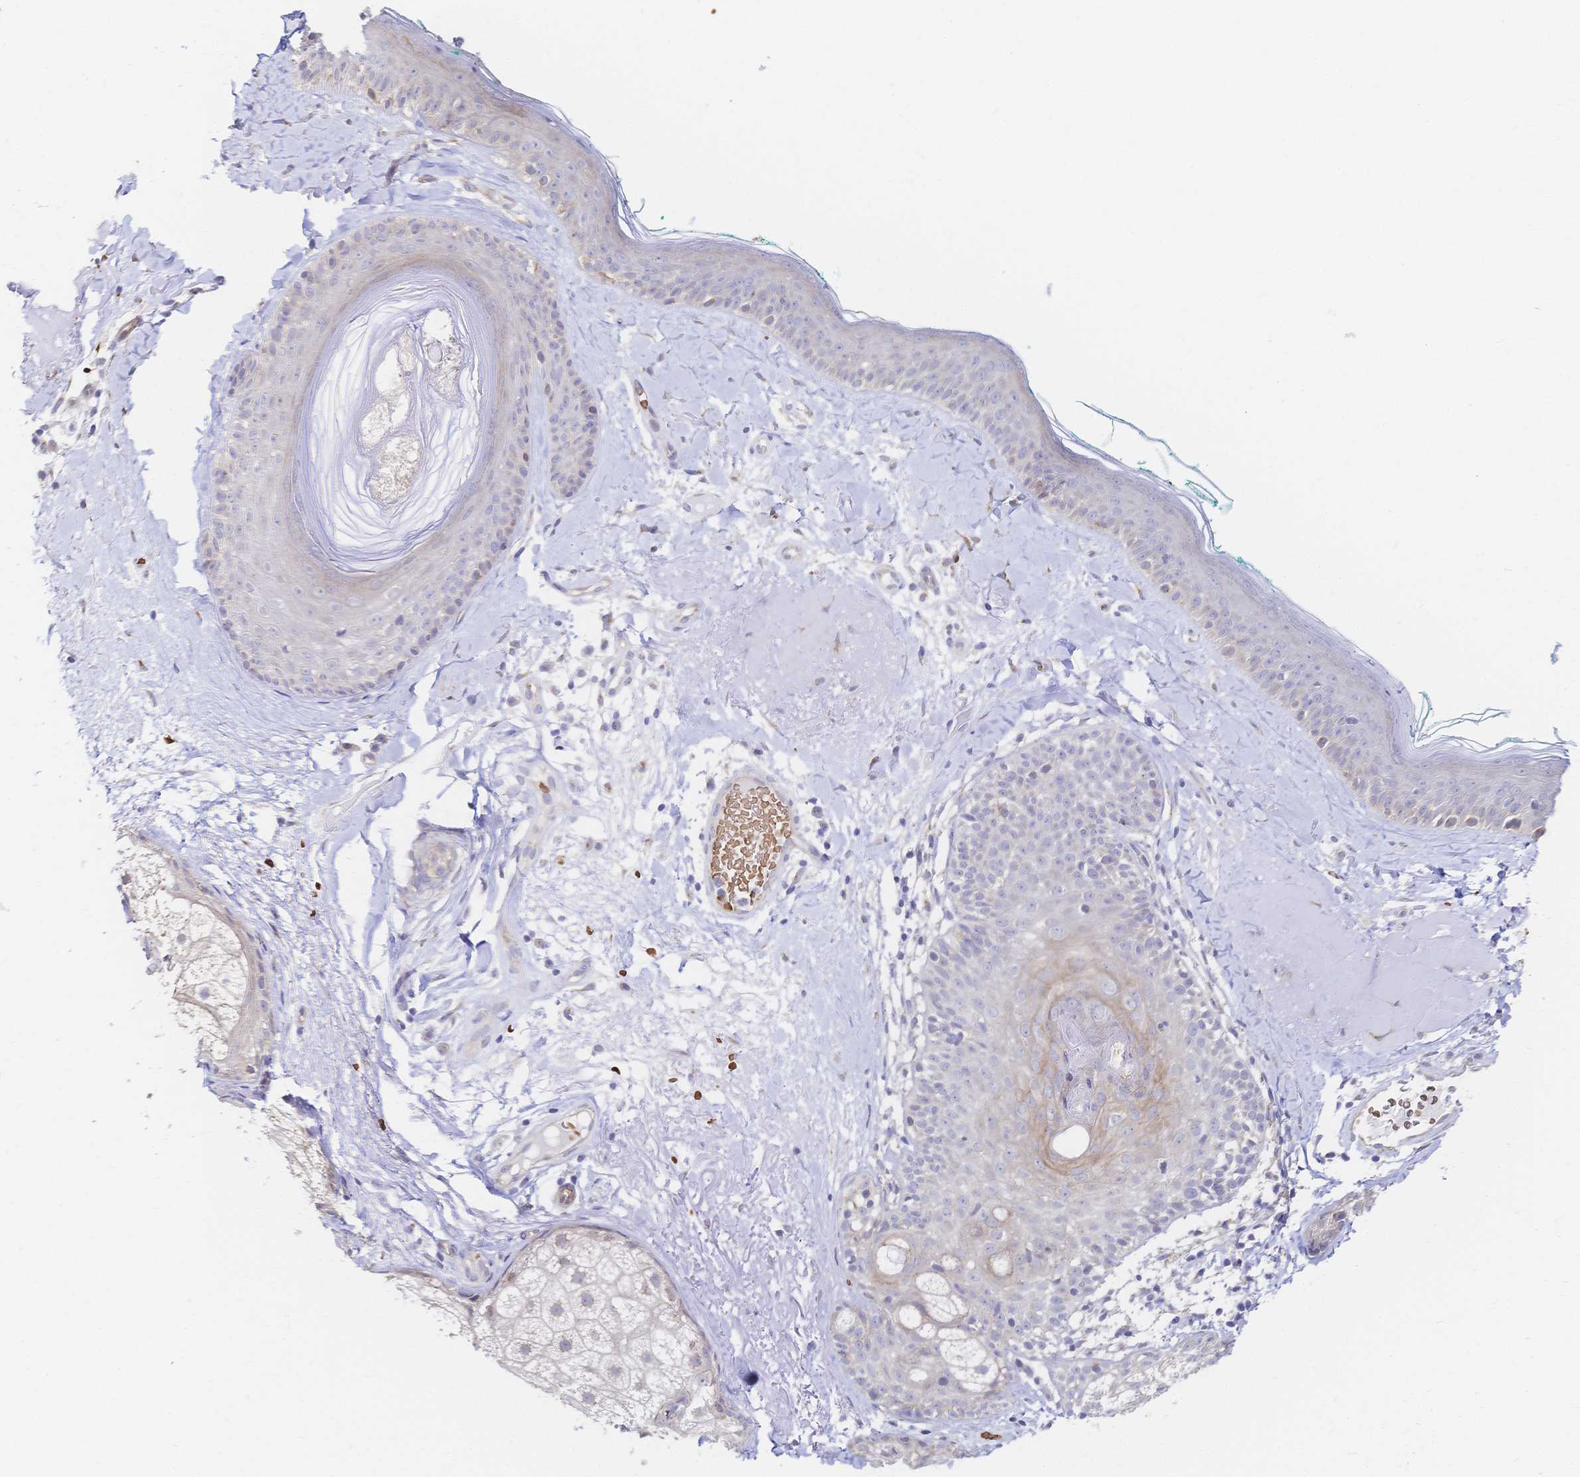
{"staining": {"intensity": "negative", "quantity": "none", "location": "none"}, "tissue": "skin", "cell_type": "Fibroblasts", "image_type": "normal", "snomed": [{"axis": "morphology", "description": "Normal tissue, NOS"}, {"axis": "topography", "description": "Skin"}], "caption": "High power microscopy photomicrograph of an immunohistochemistry (IHC) photomicrograph of normal skin, revealing no significant expression in fibroblasts.", "gene": "SLC5A1", "patient": {"sex": "male", "age": 73}}